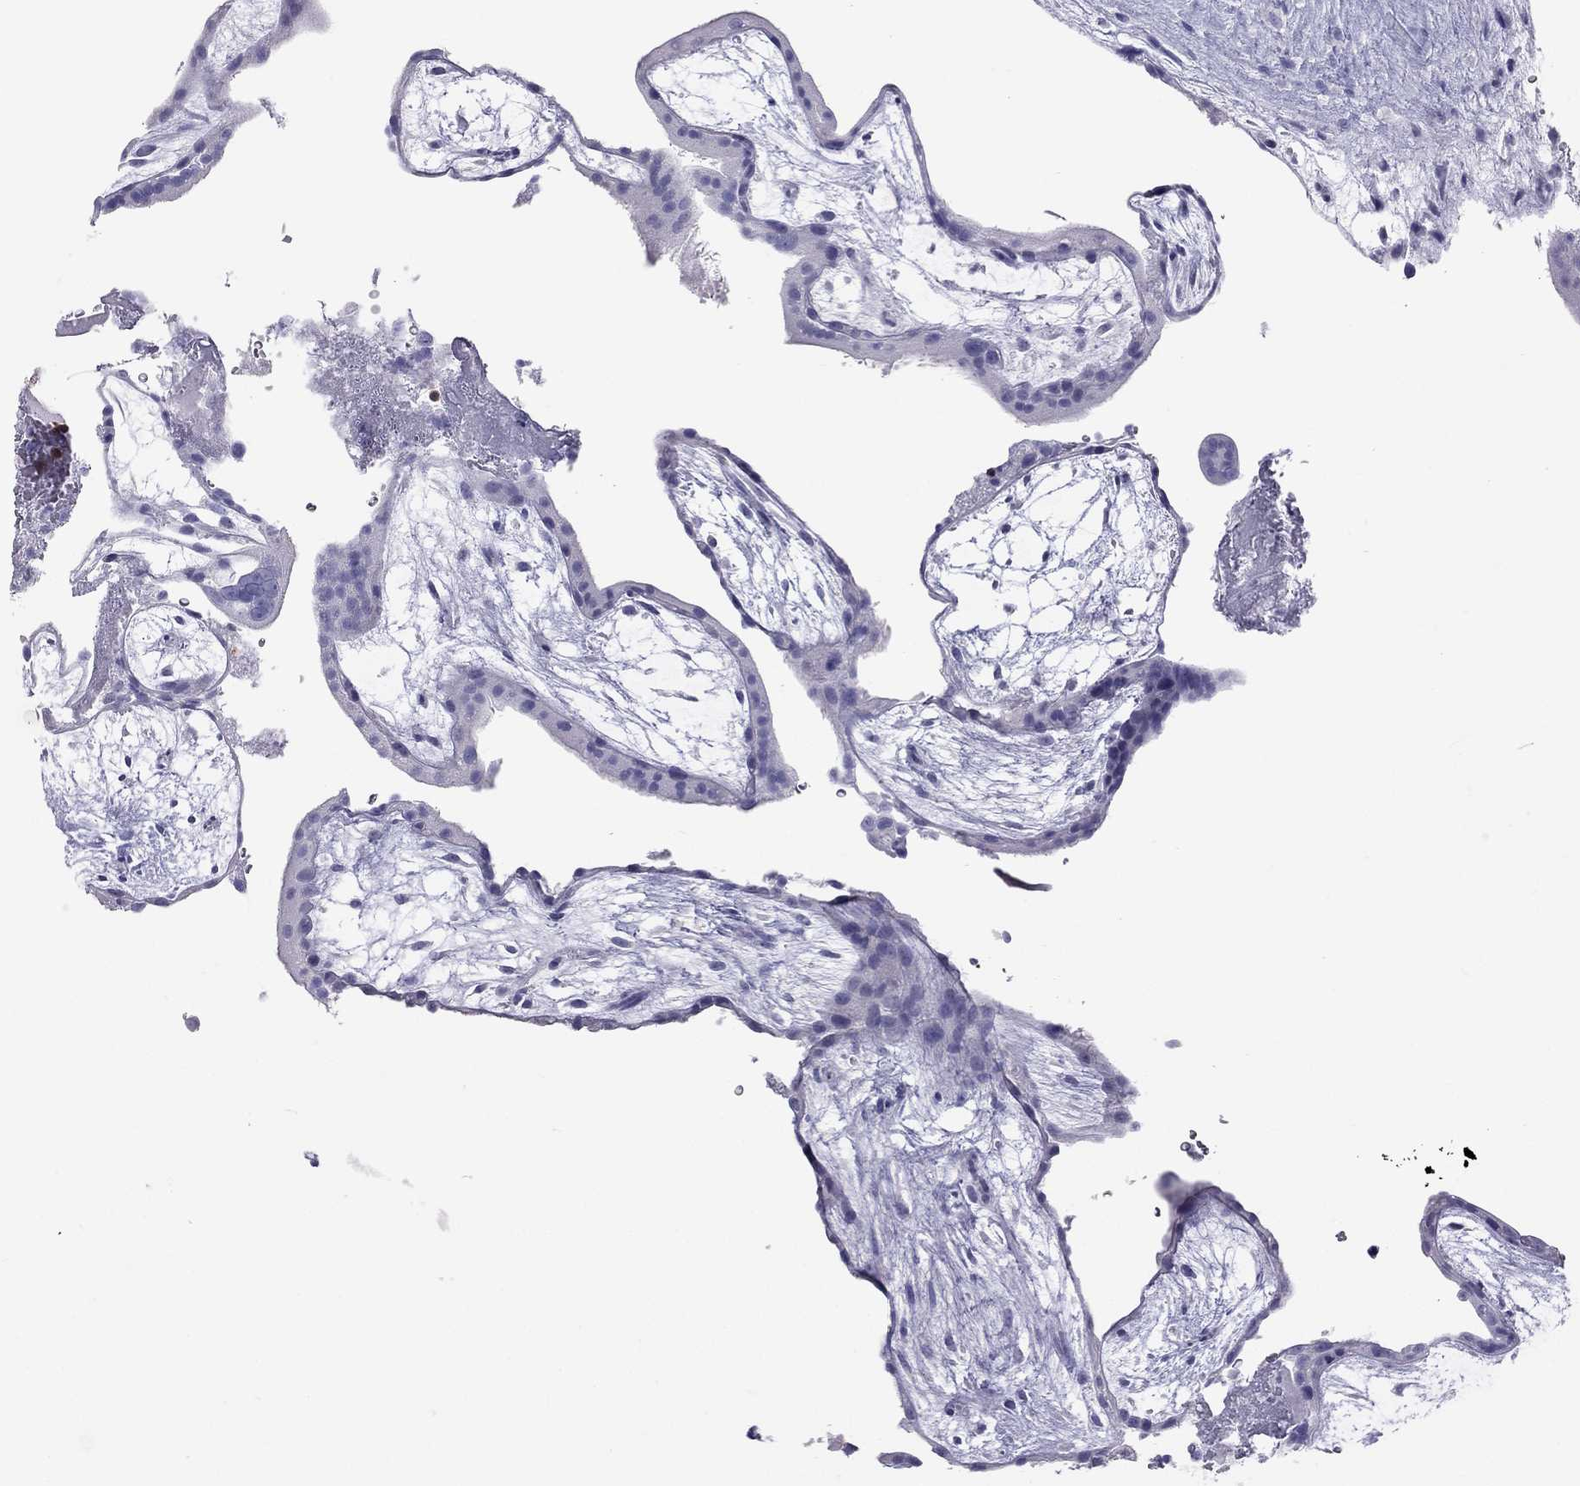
{"staining": {"intensity": "negative", "quantity": "none", "location": "none"}, "tissue": "placenta", "cell_type": "Decidual cells", "image_type": "normal", "snomed": [{"axis": "morphology", "description": "Normal tissue, NOS"}, {"axis": "topography", "description": "Placenta"}], "caption": "The IHC micrograph has no significant expression in decidual cells of placenta.", "gene": "SH2D2A", "patient": {"sex": "female", "age": 19}}